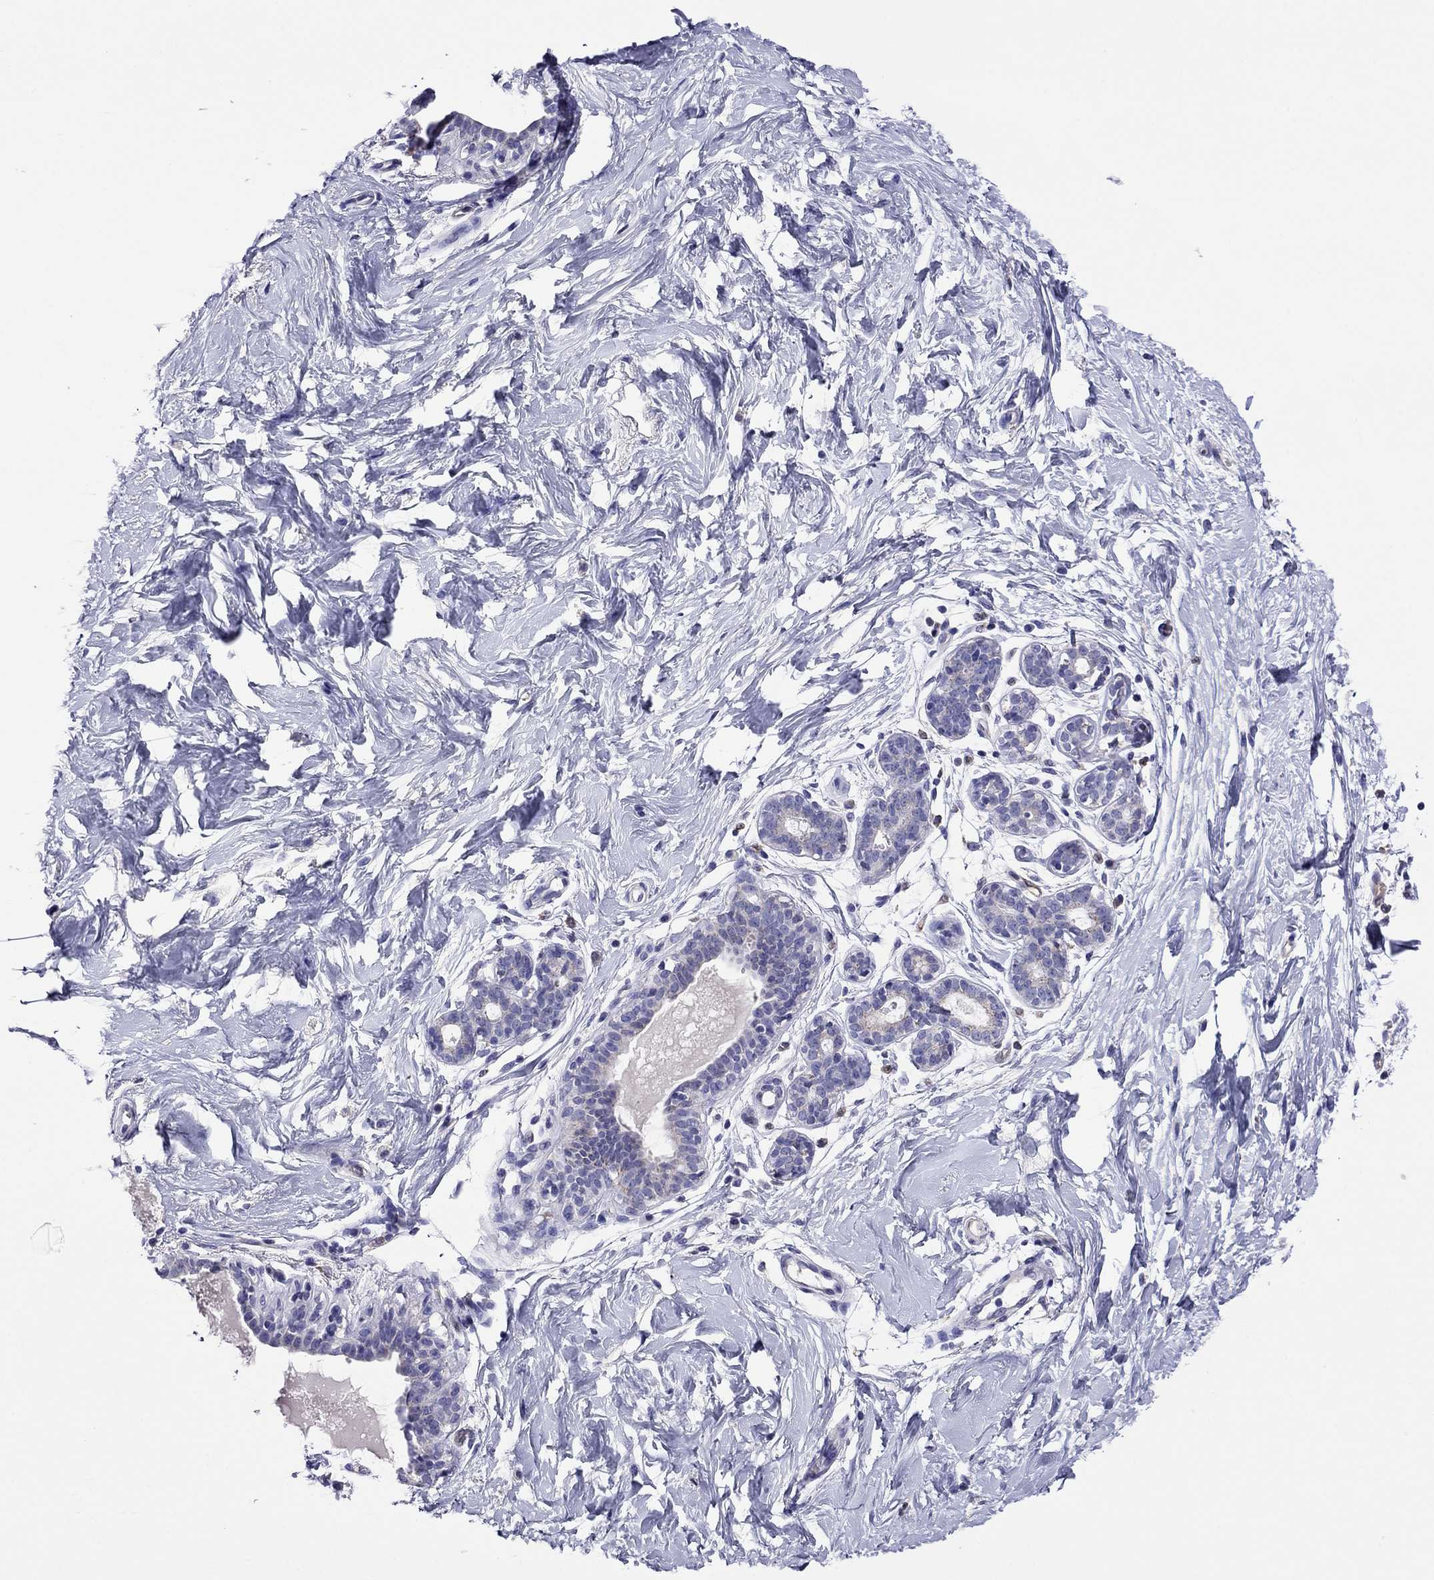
{"staining": {"intensity": "negative", "quantity": "none", "location": "none"}, "tissue": "breast", "cell_type": "Adipocytes", "image_type": "normal", "snomed": [{"axis": "morphology", "description": "Normal tissue, NOS"}, {"axis": "topography", "description": "Breast"}], "caption": "Unremarkable breast was stained to show a protein in brown. There is no significant staining in adipocytes. (Stains: DAB immunohistochemistry (IHC) with hematoxylin counter stain, Microscopy: brightfield microscopy at high magnification).", "gene": "SCG2", "patient": {"sex": "female", "age": 37}}